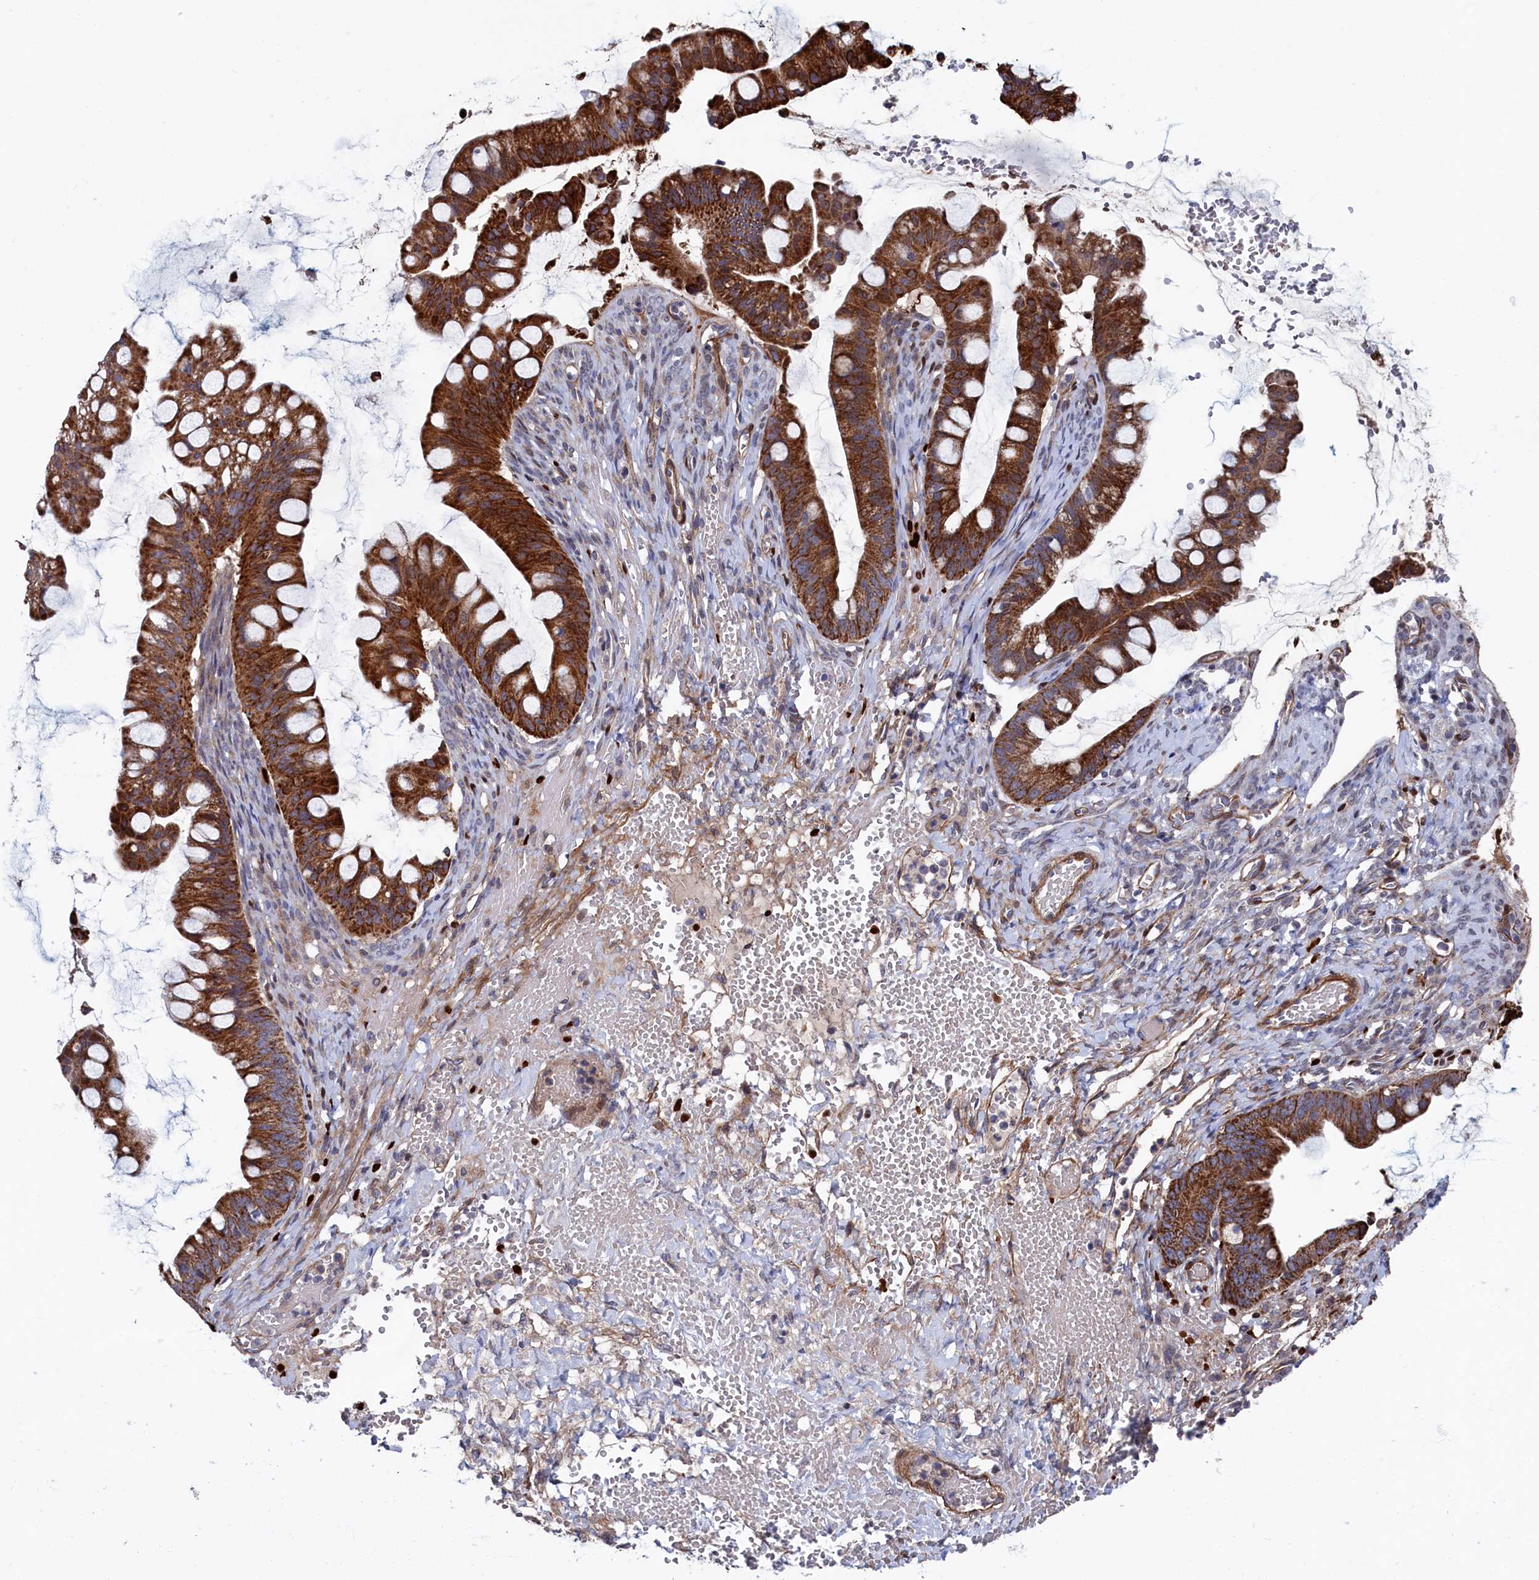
{"staining": {"intensity": "strong", "quantity": ">75%", "location": "cytoplasmic/membranous"}, "tissue": "ovarian cancer", "cell_type": "Tumor cells", "image_type": "cancer", "snomed": [{"axis": "morphology", "description": "Cystadenocarcinoma, mucinous, NOS"}, {"axis": "topography", "description": "Ovary"}], "caption": "Human ovarian cancer stained with a protein marker displays strong staining in tumor cells.", "gene": "ZNF891", "patient": {"sex": "female", "age": 73}}